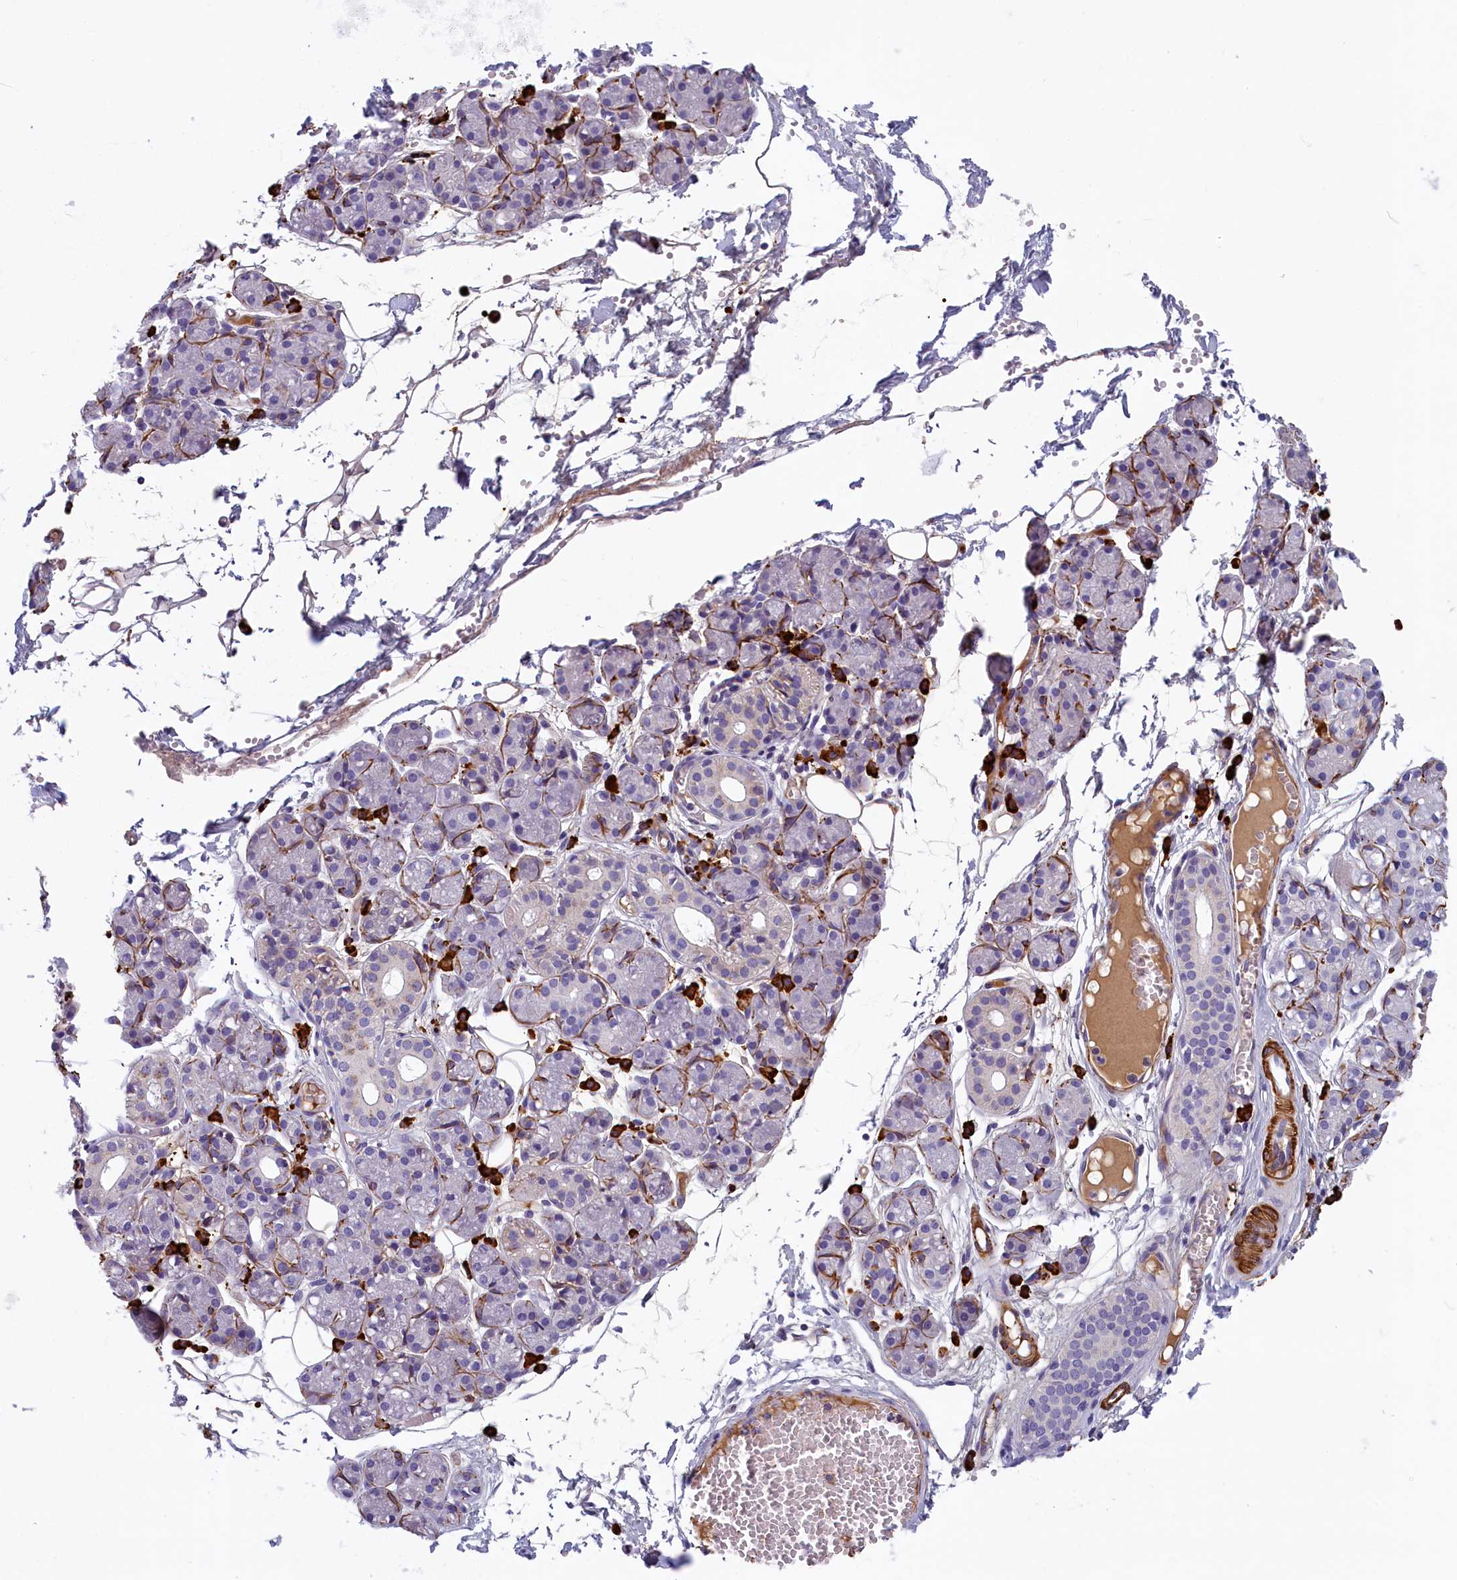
{"staining": {"intensity": "negative", "quantity": "none", "location": "none"}, "tissue": "salivary gland", "cell_type": "Glandular cells", "image_type": "normal", "snomed": [{"axis": "morphology", "description": "Normal tissue, NOS"}, {"axis": "topography", "description": "Salivary gland"}], "caption": "Histopathology image shows no protein expression in glandular cells of unremarkable salivary gland.", "gene": "BCL2L13", "patient": {"sex": "male", "age": 63}}